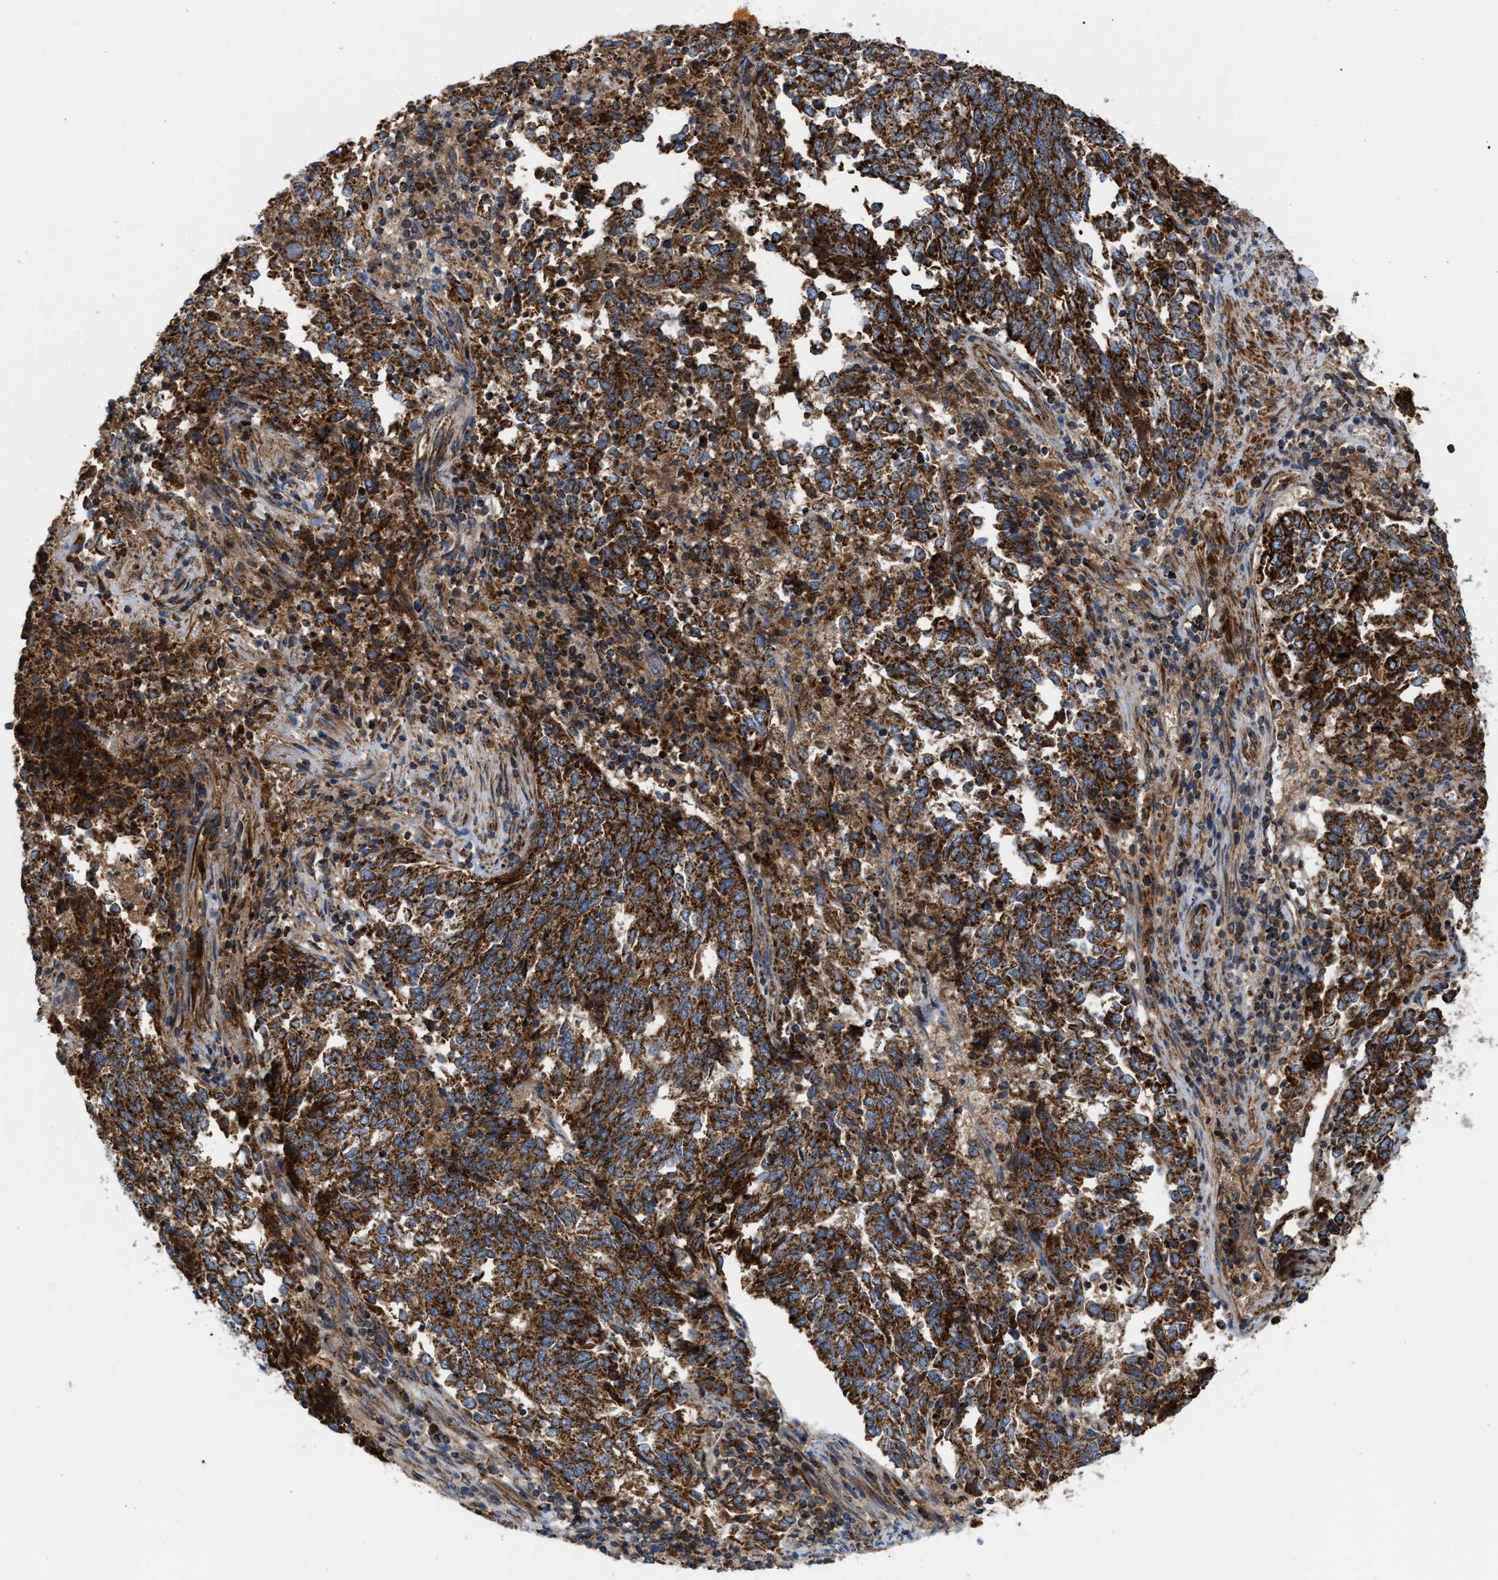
{"staining": {"intensity": "strong", "quantity": ">75%", "location": "cytoplasmic/membranous"}, "tissue": "endometrial cancer", "cell_type": "Tumor cells", "image_type": "cancer", "snomed": [{"axis": "morphology", "description": "Adenocarcinoma, NOS"}, {"axis": "topography", "description": "Endometrium"}], "caption": "Adenocarcinoma (endometrial) tissue exhibits strong cytoplasmic/membranous staining in approximately >75% of tumor cells, visualized by immunohistochemistry.", "gene": "TACO1", "patient": {"sex": "female", "age": 80}}